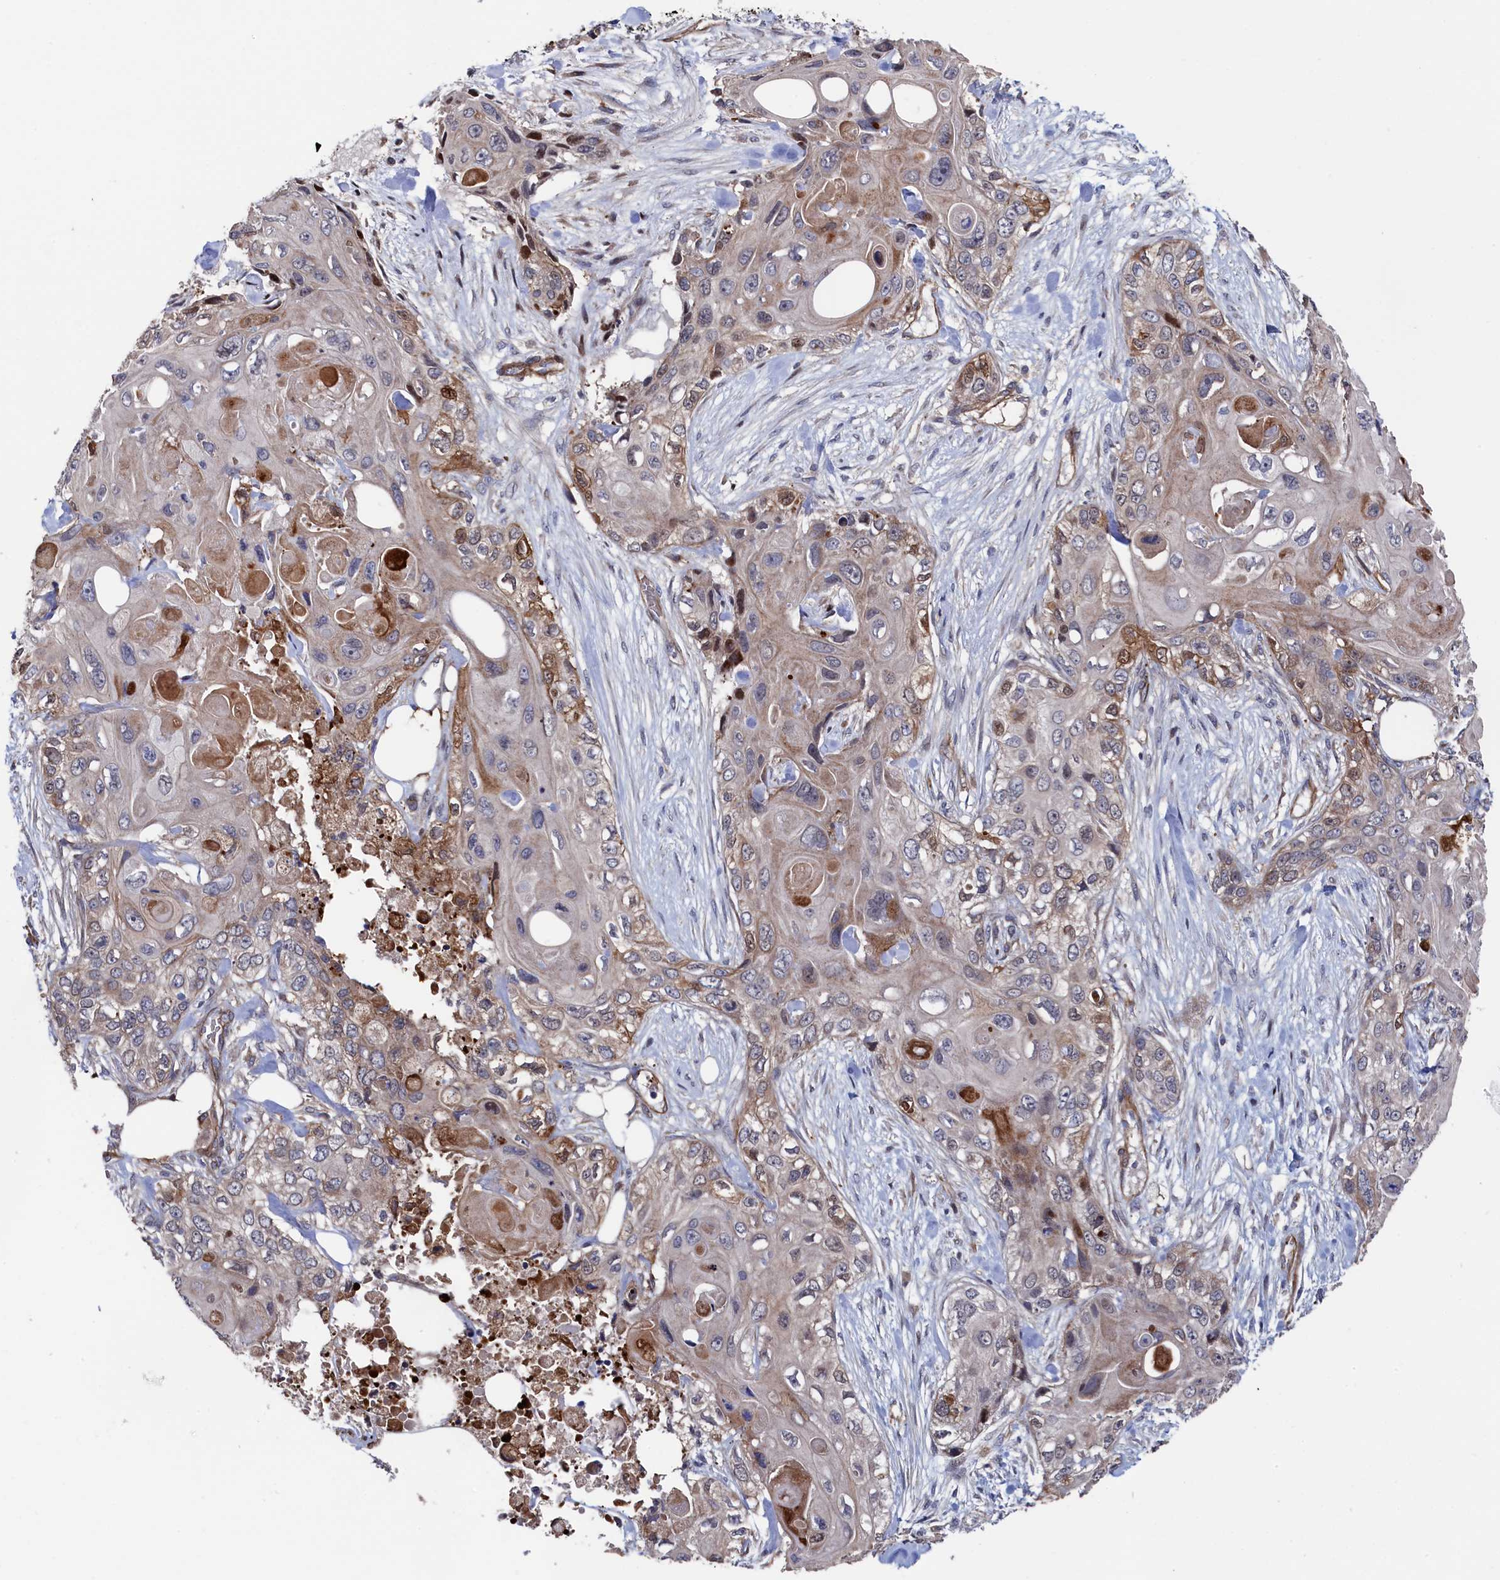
{"staining": {"intensity": "weak", "quantity": "<25%", "location": "cytoplasmic/membranous"}, "tissue": "skin cancer", "cell_type": "Tumor cells", "image_type": "cancer", "snomed": [{"axis": "morphology", "description": "Normal tissue, NOS"}, {"axis": "morphology", "description": "Squamous cell carcinoma, NOS"}, {"axis": "topography", "description": "Skin"}], "caption": "Protein analysis of skin cancer demonstrates no significant staining in tumor cells.", "gene": "ZNF891", "patient": {"sex": "male", "age": 72}}